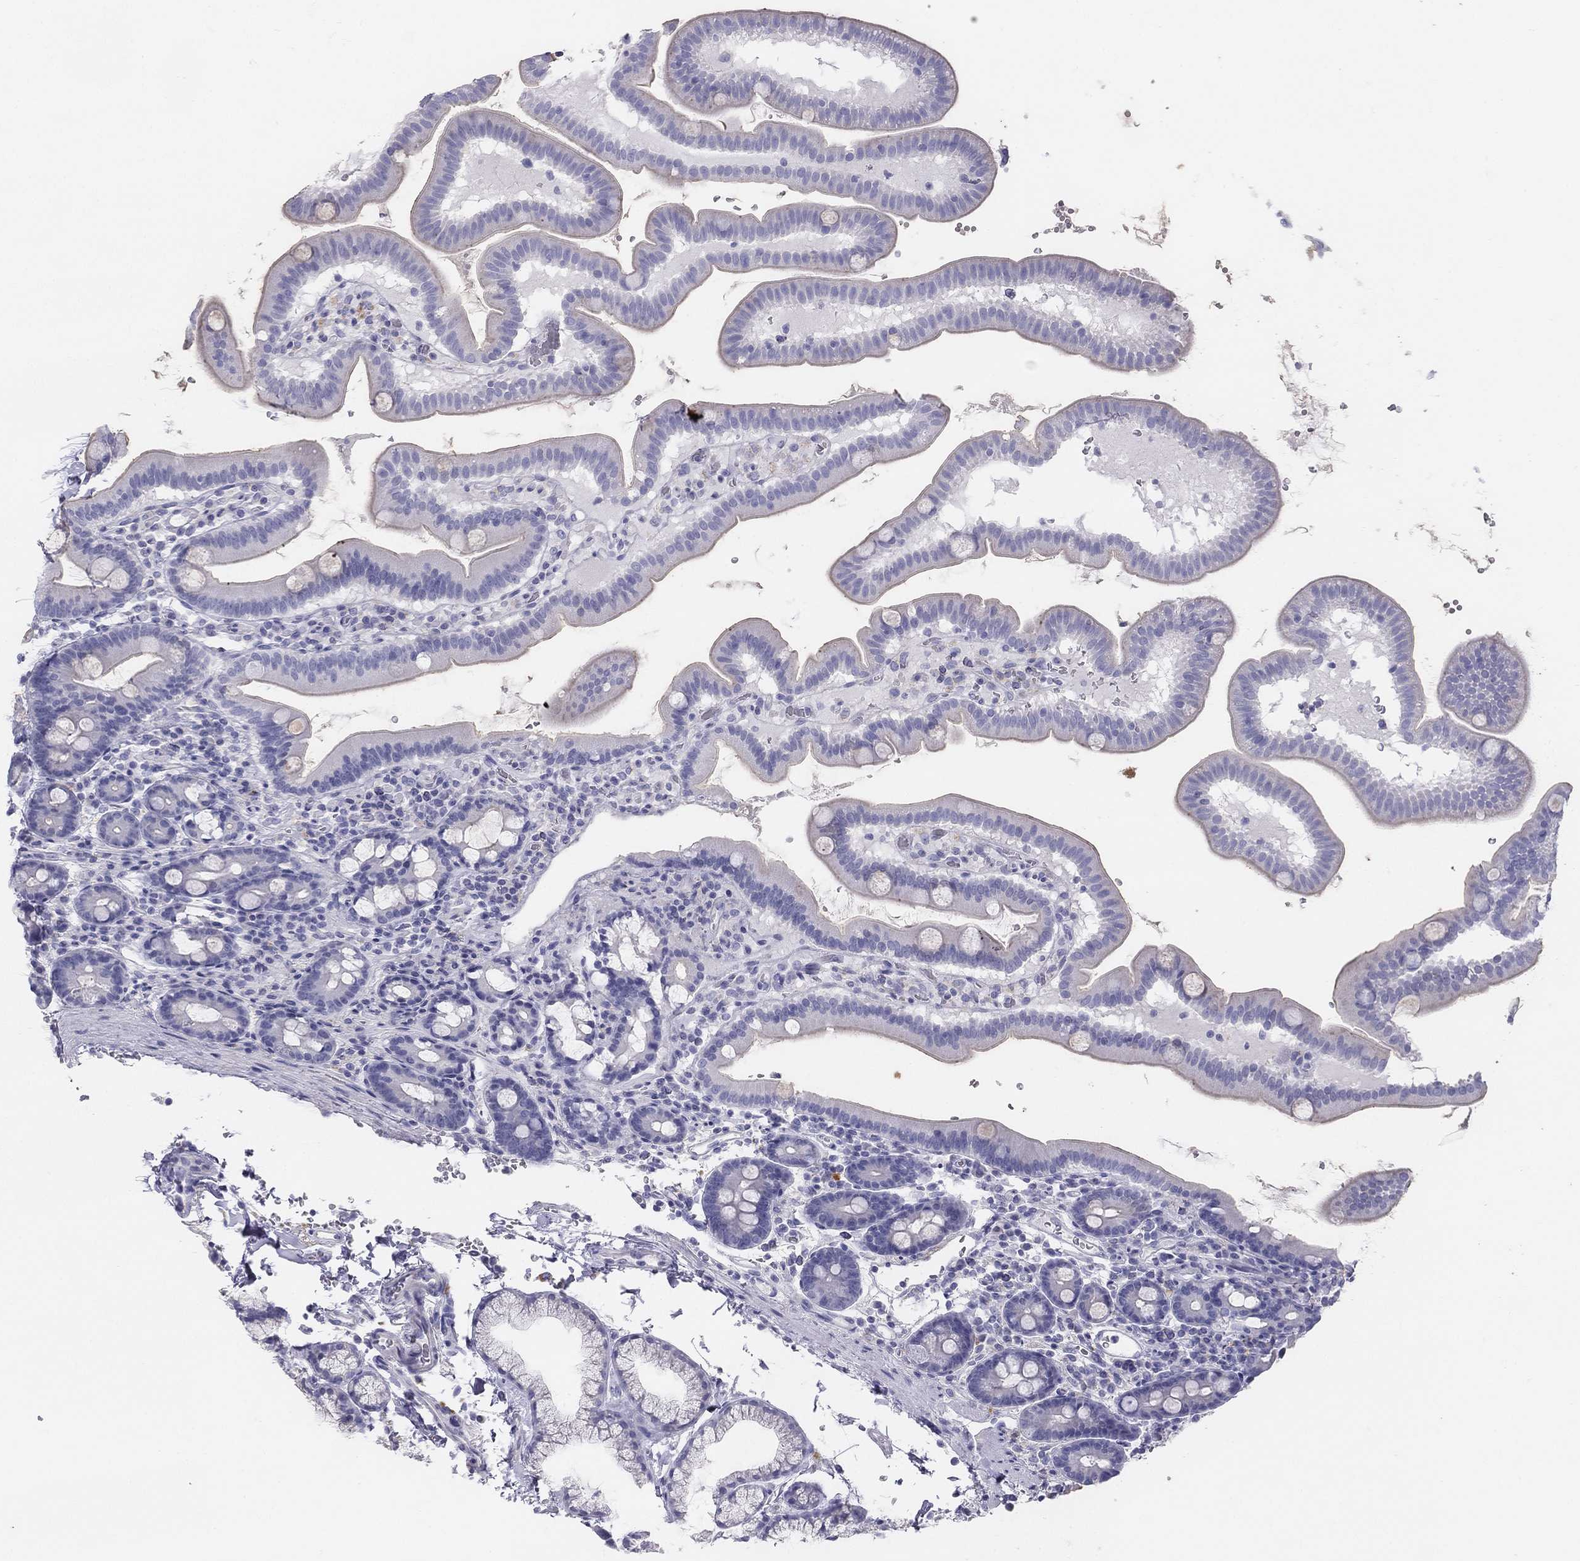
{"staining": {"intensity": "negative", "quantity": "none", "location": "none"}, "tissue": "duodenum", "cell_type": "Glandular cells", "image_type": "normal", "snomed": [{"axis": "morphology", "description": "Normal tissue, NOS"}, {"axis": "topography", "description": "Duodenum"}], "caption": "This is an immunohistochemistry micrograph of benign duodenum. There is no positivity in glandular cells.", "gene": "ALOXE3", "patient": {"sex": "male", "age": 59}}